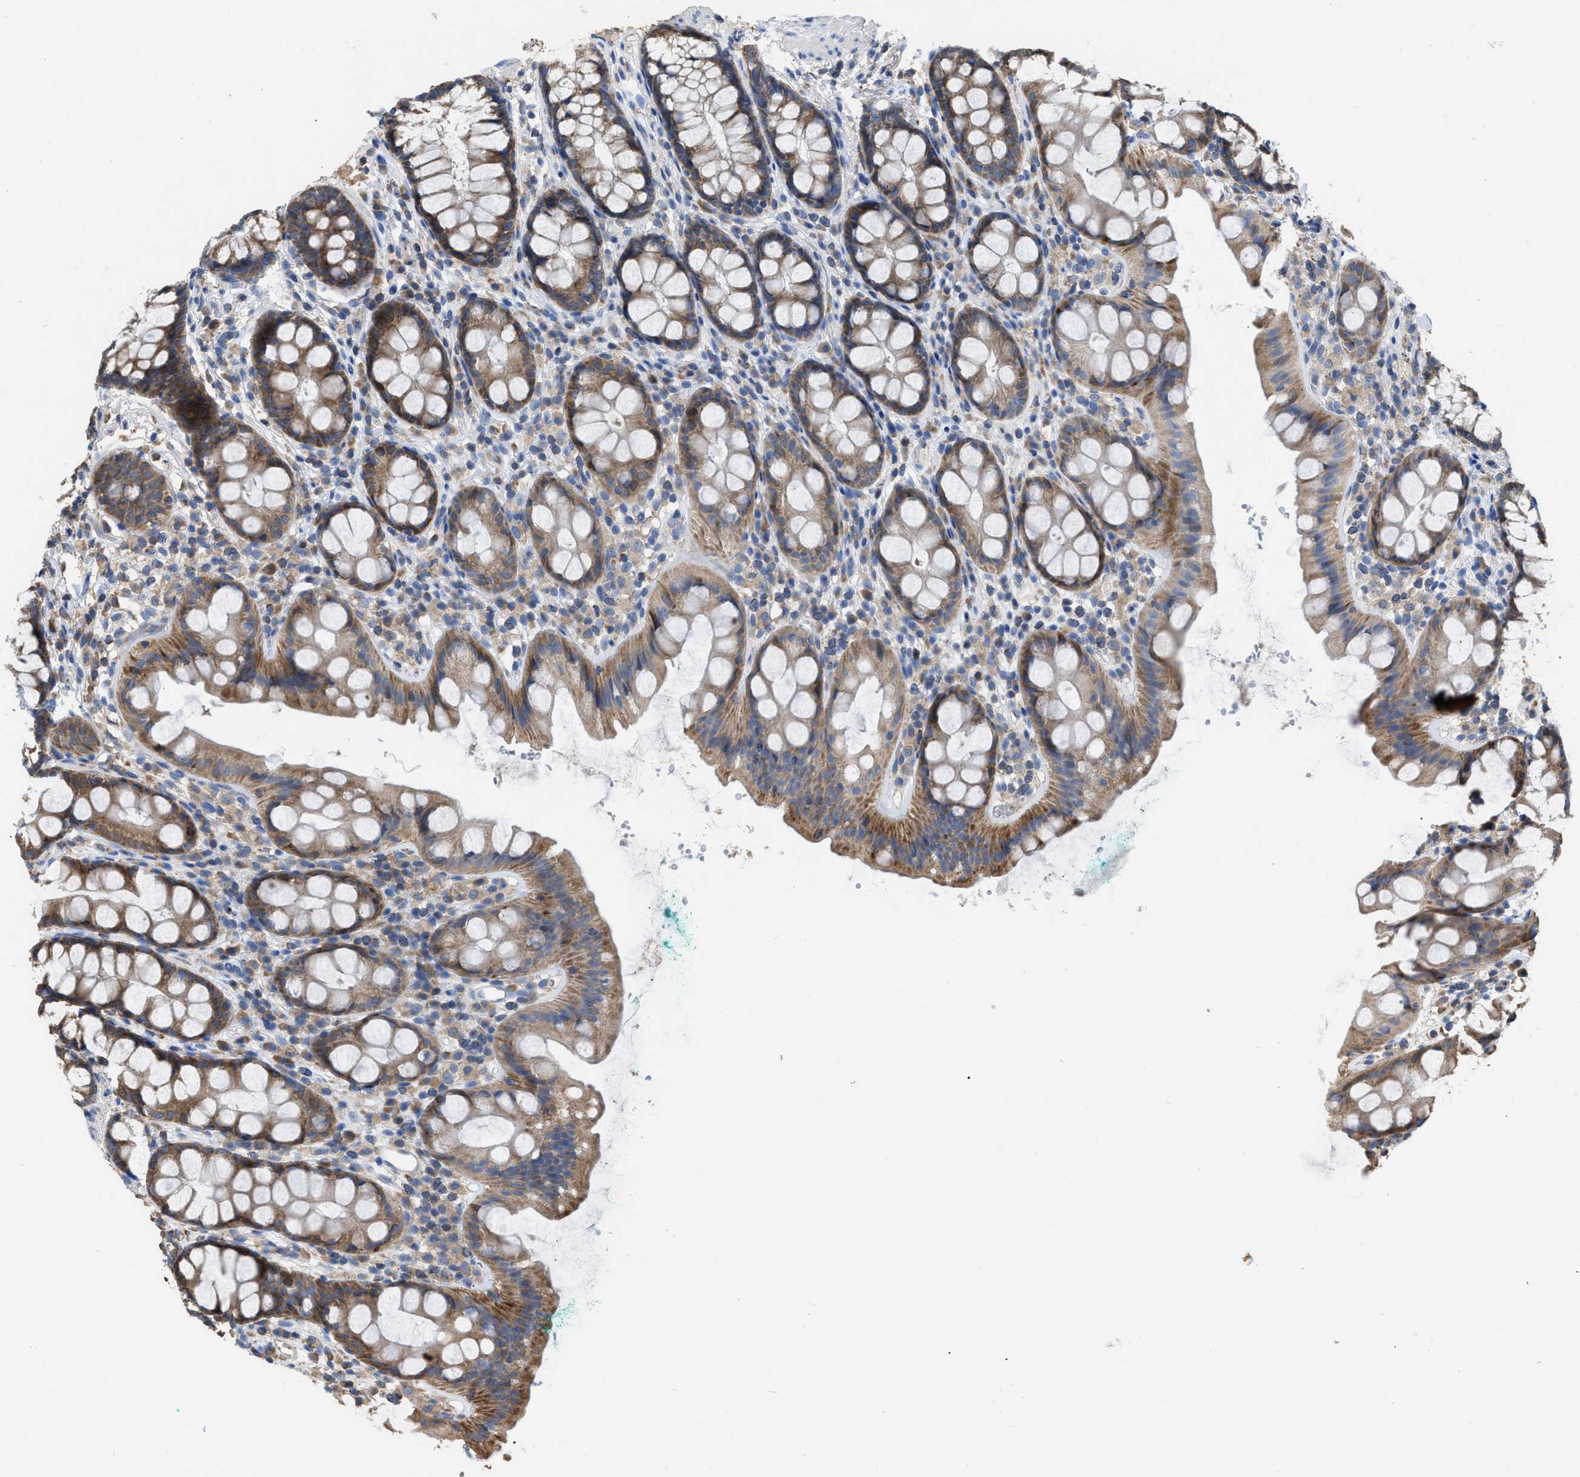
{"staining": {"intensity": "moderate", "quantity": ">75%", "location": "cytoplasmic/membranous"}, "tissue": "rectum", "cell_type": "Glandular cells", "image_type": "normal", "snomed": [{"axis": "morphology", "description": "Normal tissue, NOS"}, {"axis": "topography", "description": "Rectum"}], "caption": "An image of rectum stained for a protein shows moderate cytoplasmic/membranous brown staining in glandular cells. (DAB IHC with brightfield microscopy, high magnification).", "gene": "AK2", "patient": {"sex": "female", "age": 65}}